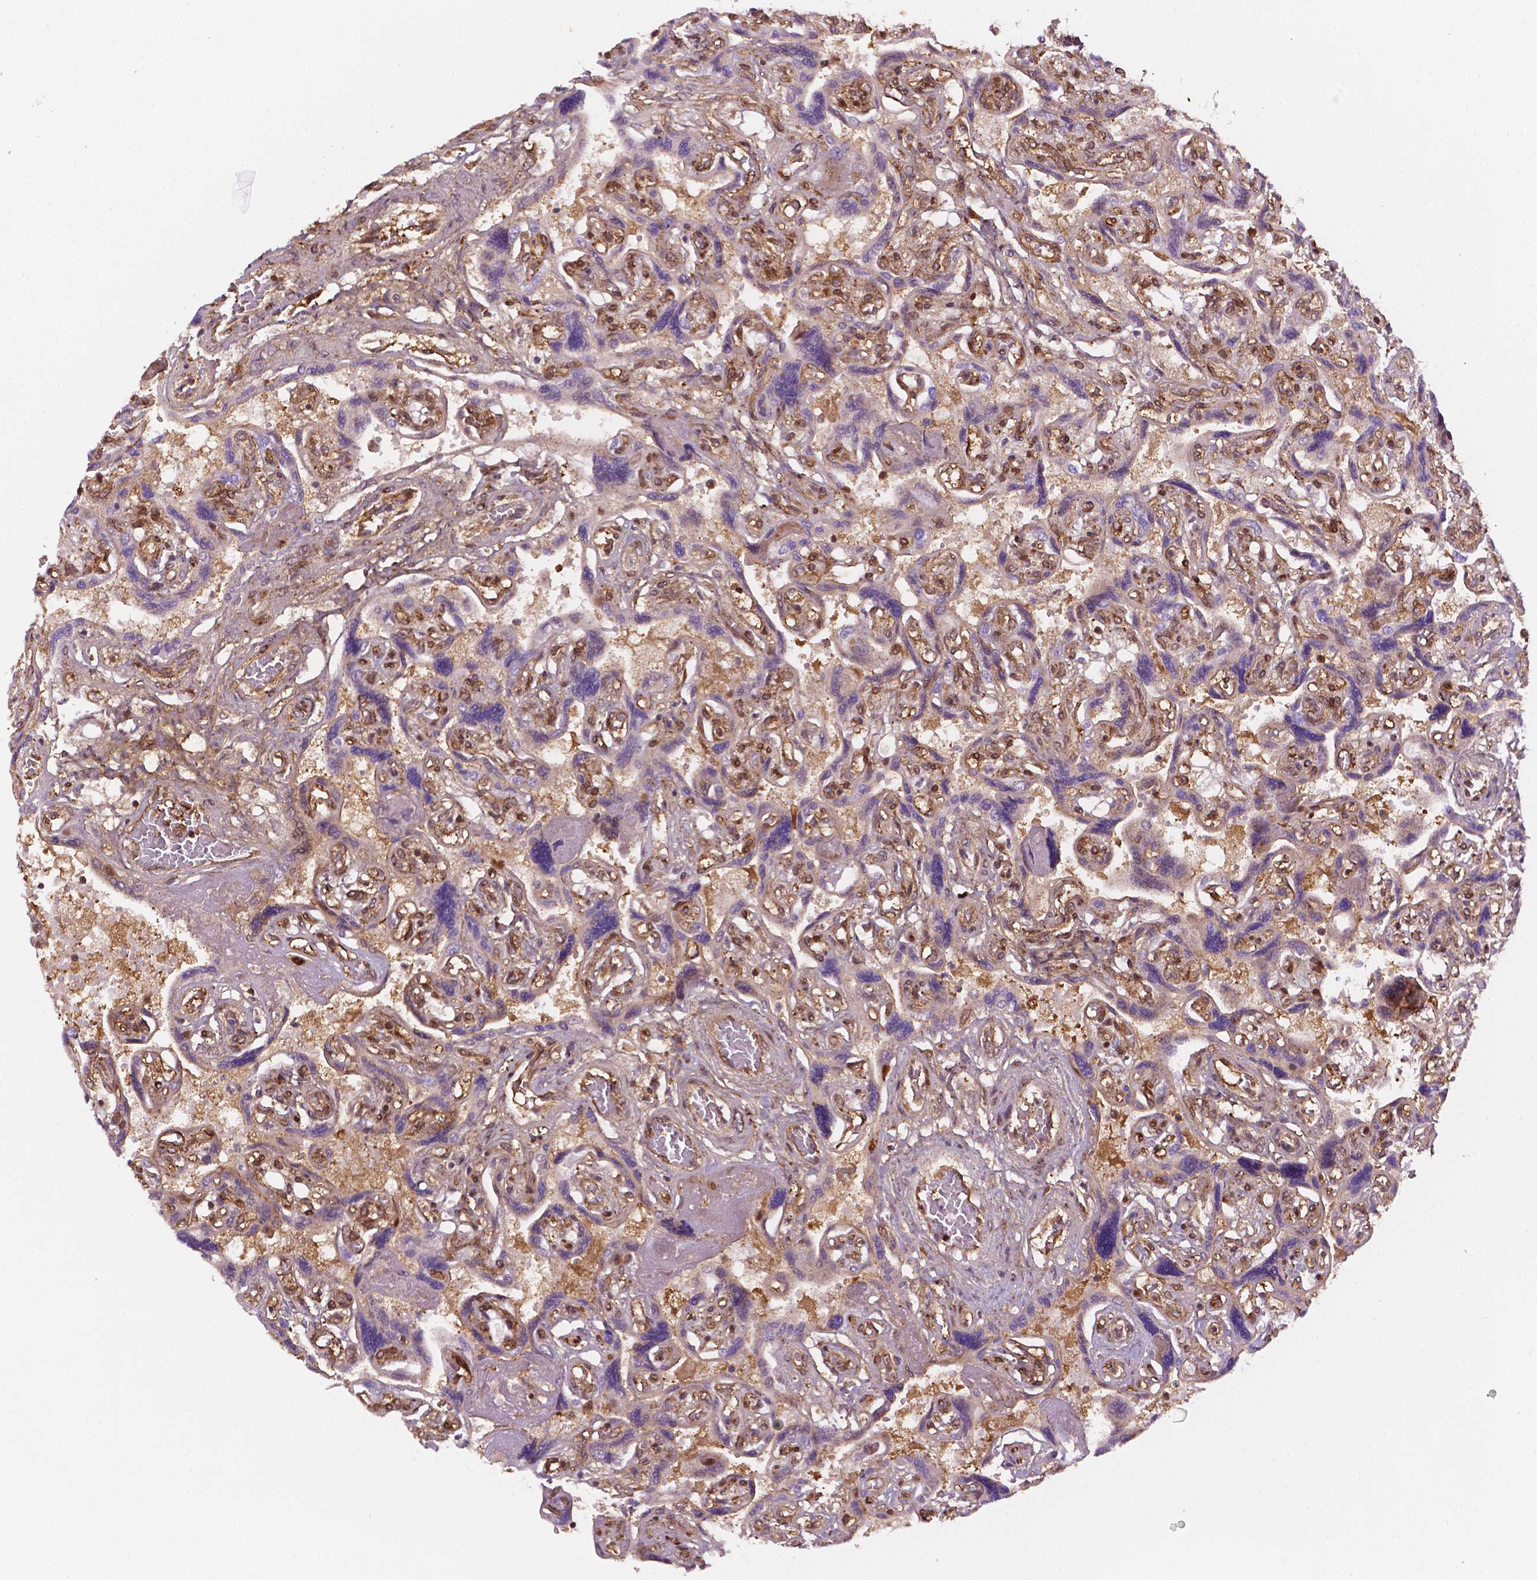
{"staining": {"intensity": "strong", "quantity": ">75%", "location": "cytoplasmic/membranous,nuclear"}, "tissue": "placenta", "cell_type": "Decidual cells", "image_type": "normal", "snomed": [{"axis": "morphology", "description": "Normal tissue, NOS"}, {"axis": "topography", "description": "Placenta"}], "caption": "Protein positivity by IHC displays strong cytoplasmic/membranous,nuclear positivity in about >75% of decidual cells in benign placenta. Using DAB (3,3'-diaminobenzidine) (brown) and hematoxylin (blue) stains, captured at high magnification using brightfield microscopy.", "gene": "DCN", "patient": {"sex": "female", "age": 32}}